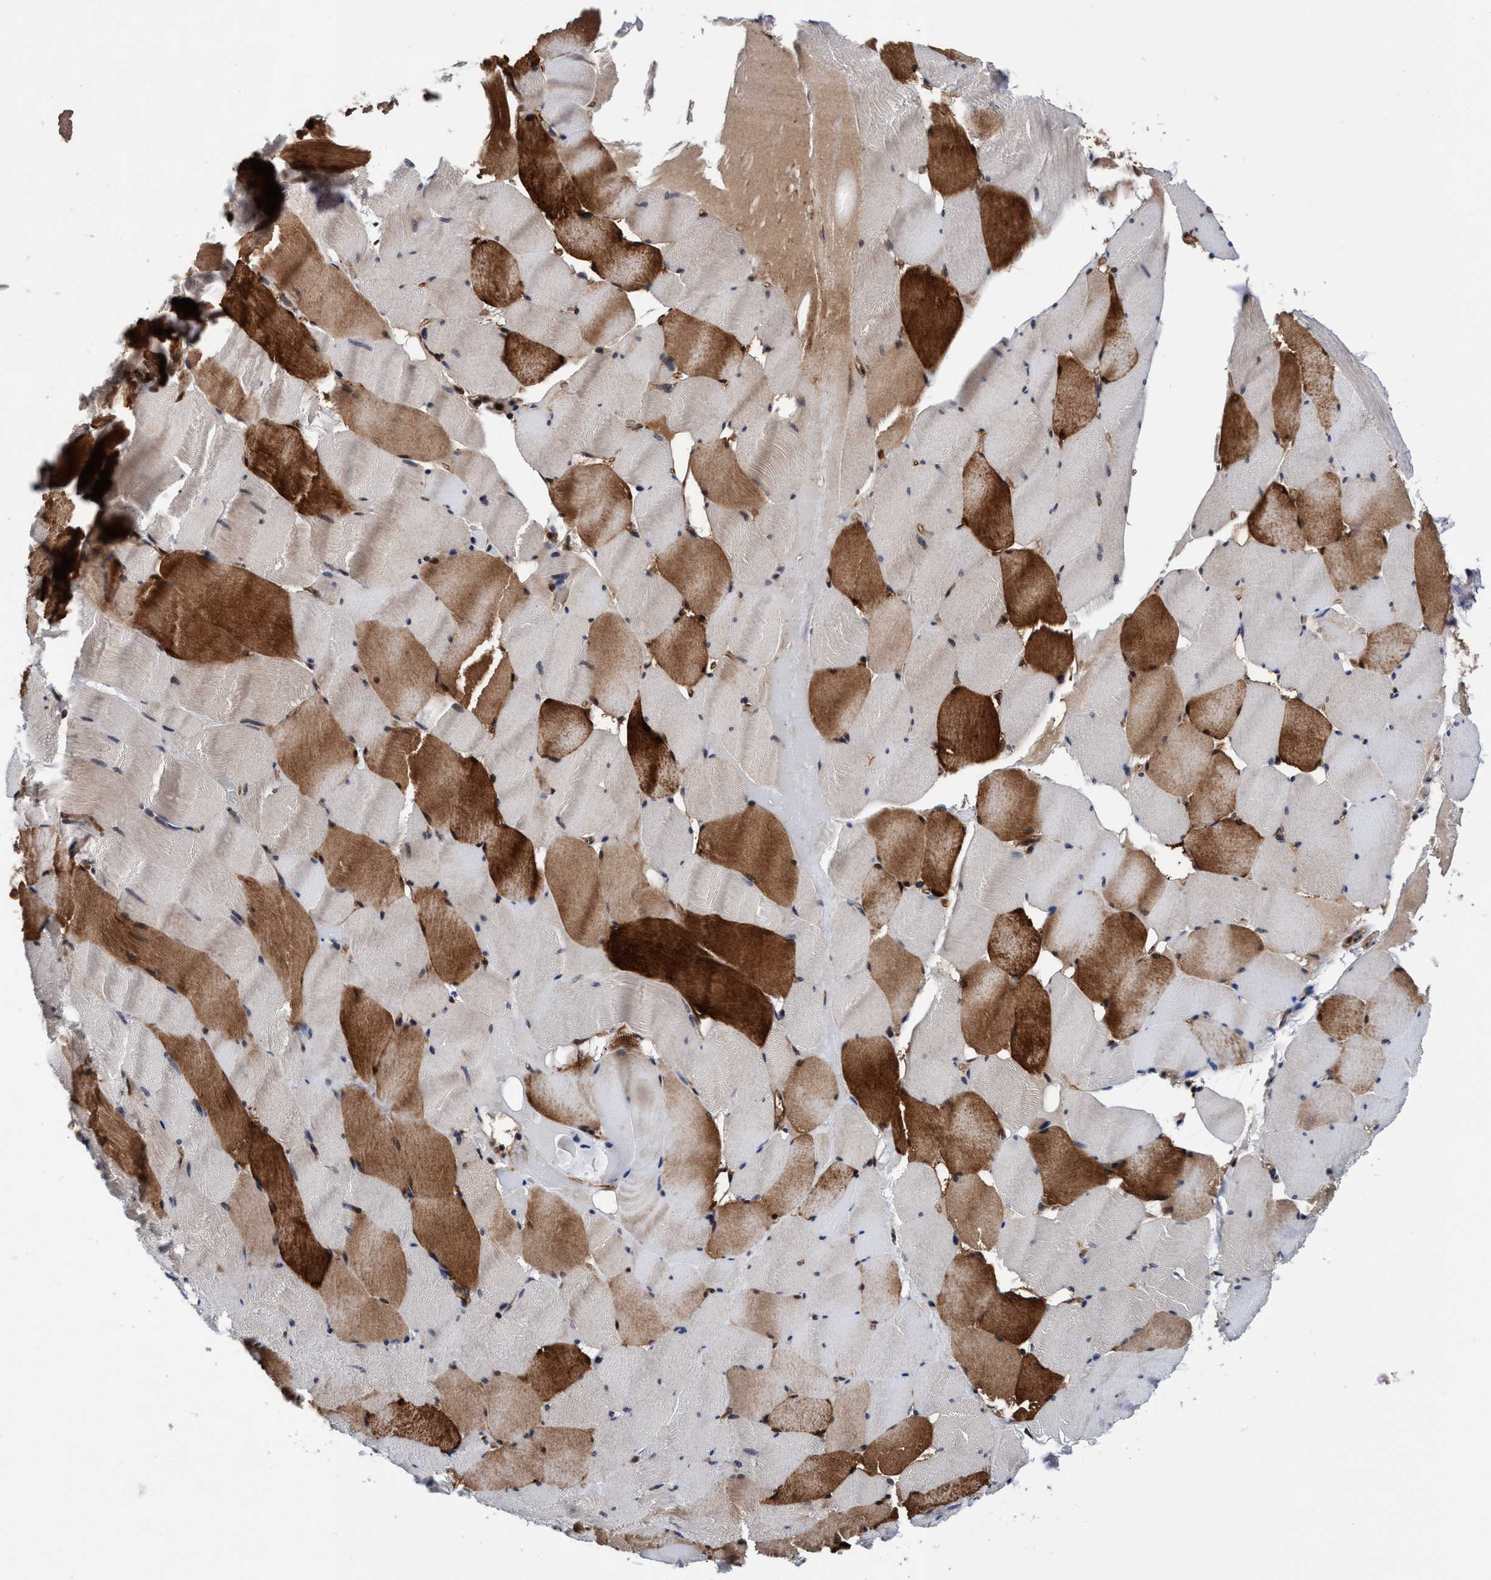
{"staining": {"intensity": "strong", "quantity": "25%-75%", "location": "cytoplasmic/membranous"}, "tissue": "skeletal muscle", "cell_type": "Myocytes", "image_type": "normal", "snomed": [{"axis": "morphology", "description": "Normal tissue, NOS"}, {"axis": "topography", "description": "Skeletal muscle"}], "caption": "Immunohistochemistry (IHC) histopathology image of normal skeletal muscle stained for a protein (brown), which displays high levels of strong cytoplasmic/membranous positivity in approximately 25%-75% of myocytes.", "gene": "MCM3AP", "patient": {"sex": "male", "age": 62}}